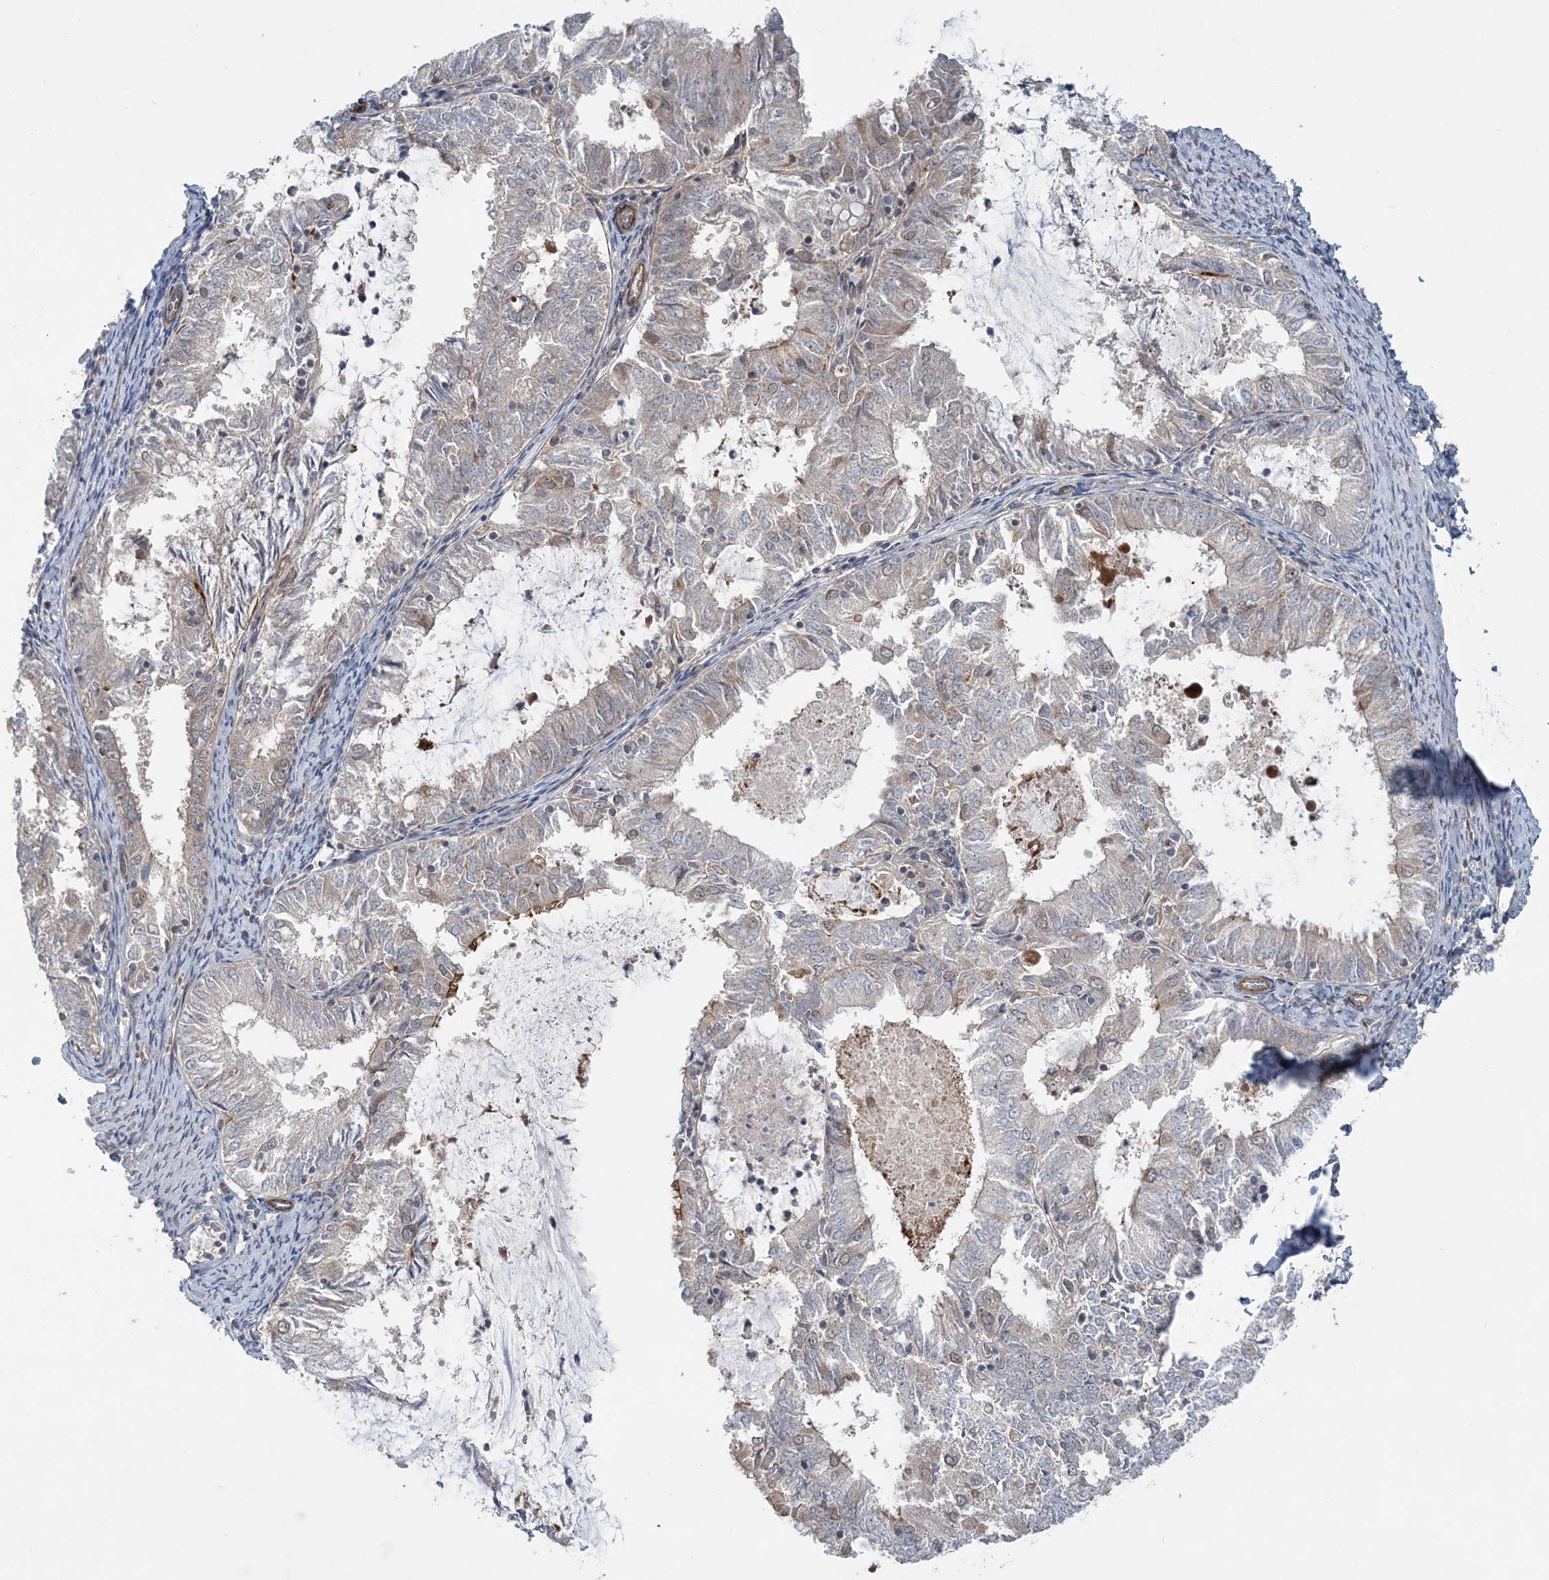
{"staining": {"intensity": "negative", "quantity": "none", "location": "none"}, "tissue": "endometrial cancer", "cell_type": "Tumor cells", "image_type": "cancer", "snomed": [{"axis": "morphology", "description": "Adenocarcinoma, NOS"}, {"axis": "topography", "description": "Endometrium"}], "caption": "Tumor cells show no significant protein expression in endometrial cancer. (DAB IHC visualized using brightfield microscopy, high magnification).", "gene": "GEMIN5", "patient": {"sex": "female", "age": 57}}